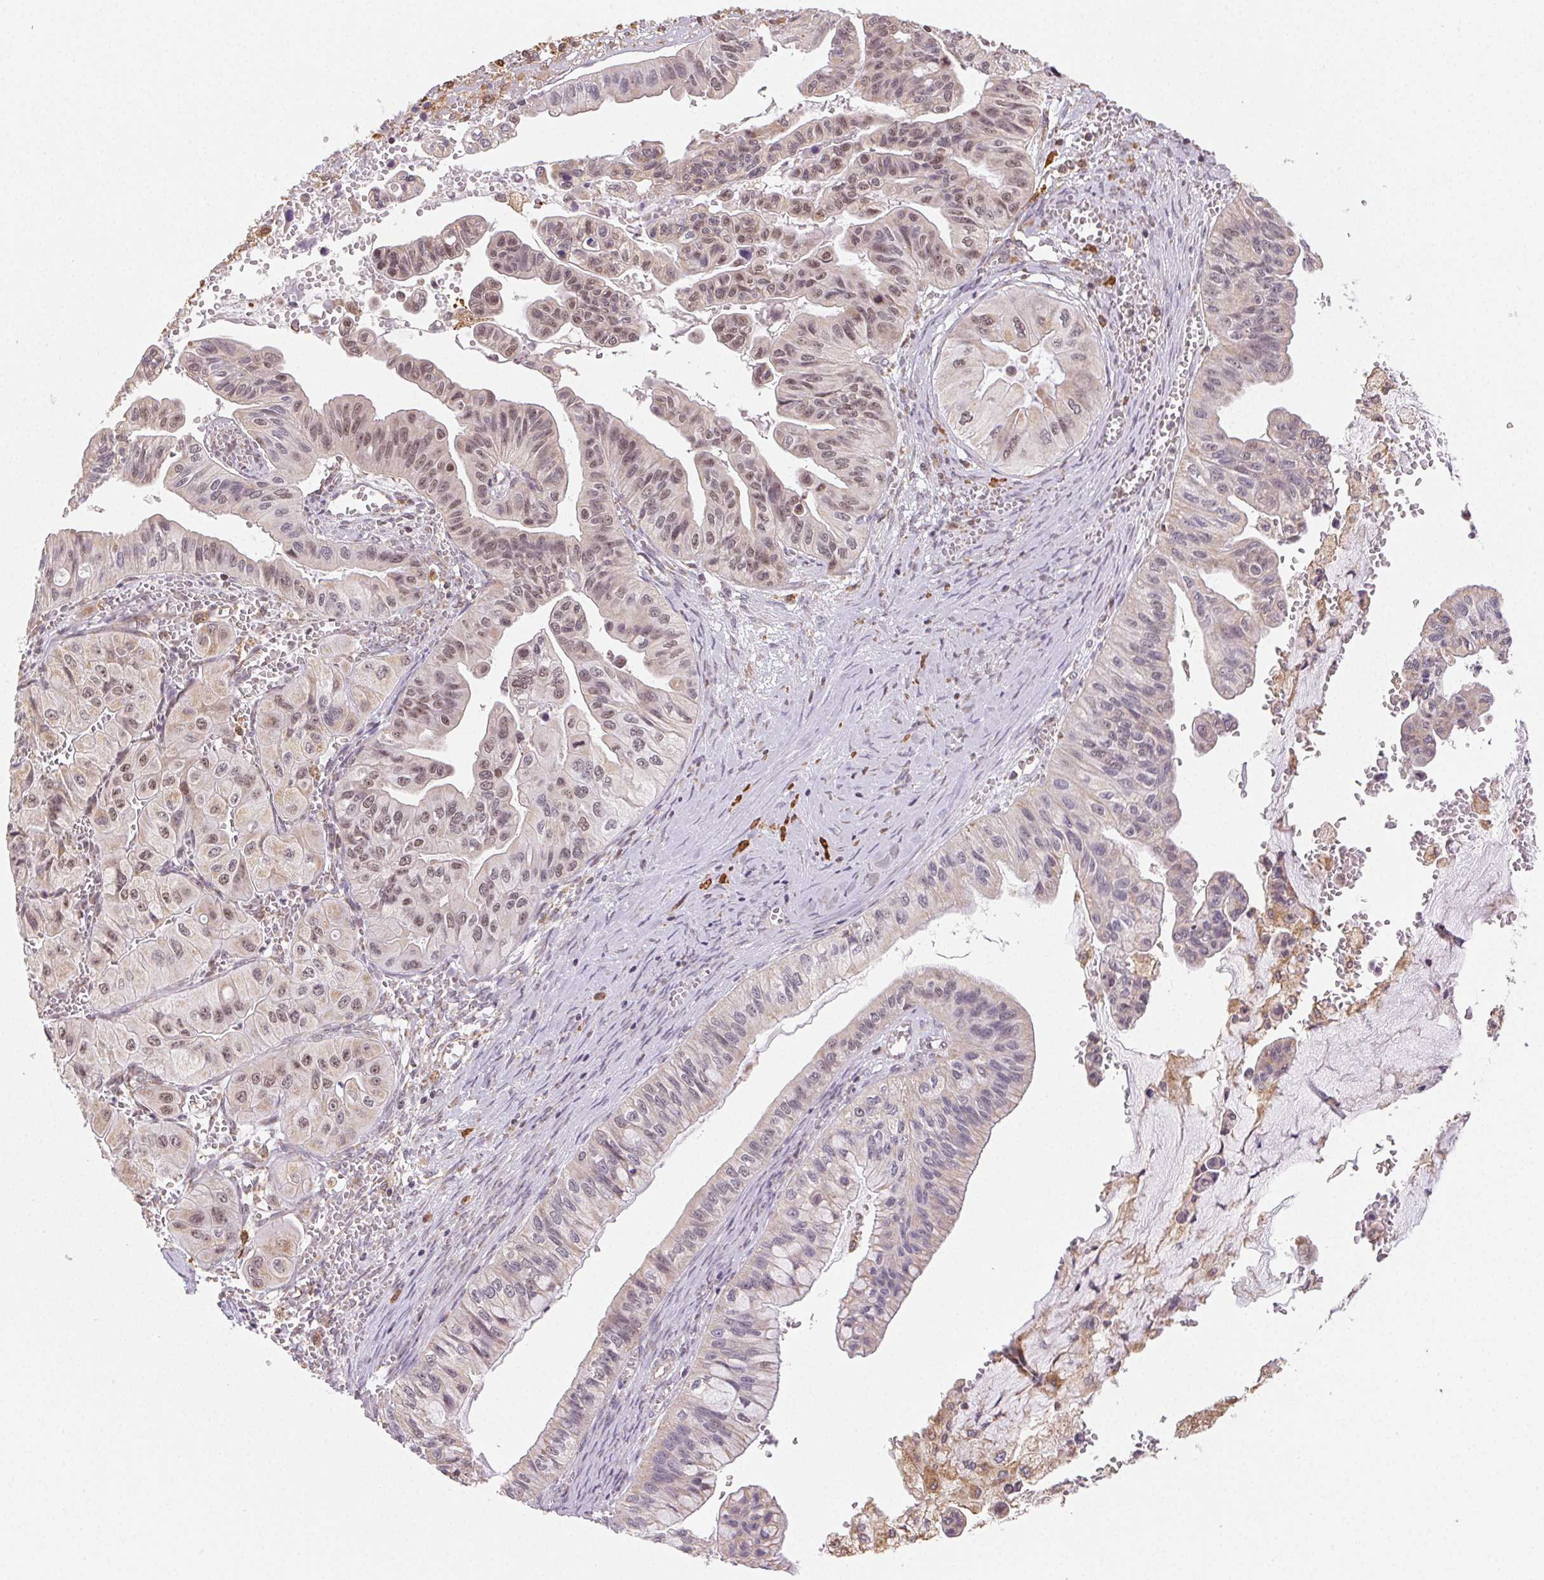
{"staining": {"intensity": "weak", "quantity": "25%-75%", "location": "nuclear"}, "tissue": "ovarian cancer", "cell_type": "Tumor cells", "image_type": "cancer", "snomed": [{"axis": "morphology", "description": "Cystadenocarcinoma, mucinous, NOS"}, {"axis": "topography", "description": "Ovary"}], "caption": "DAB immunohistochemical staining of human mucinous cystadenocarcinoma (ovarian) exhibits weak nuclear protein staining in about 25%-75% of tumor cells. (Brightfield microscopy of DAB IHC at high magnification).", "gene": "PIWIL4", "patient": {"sex": "female", "age": 72}}